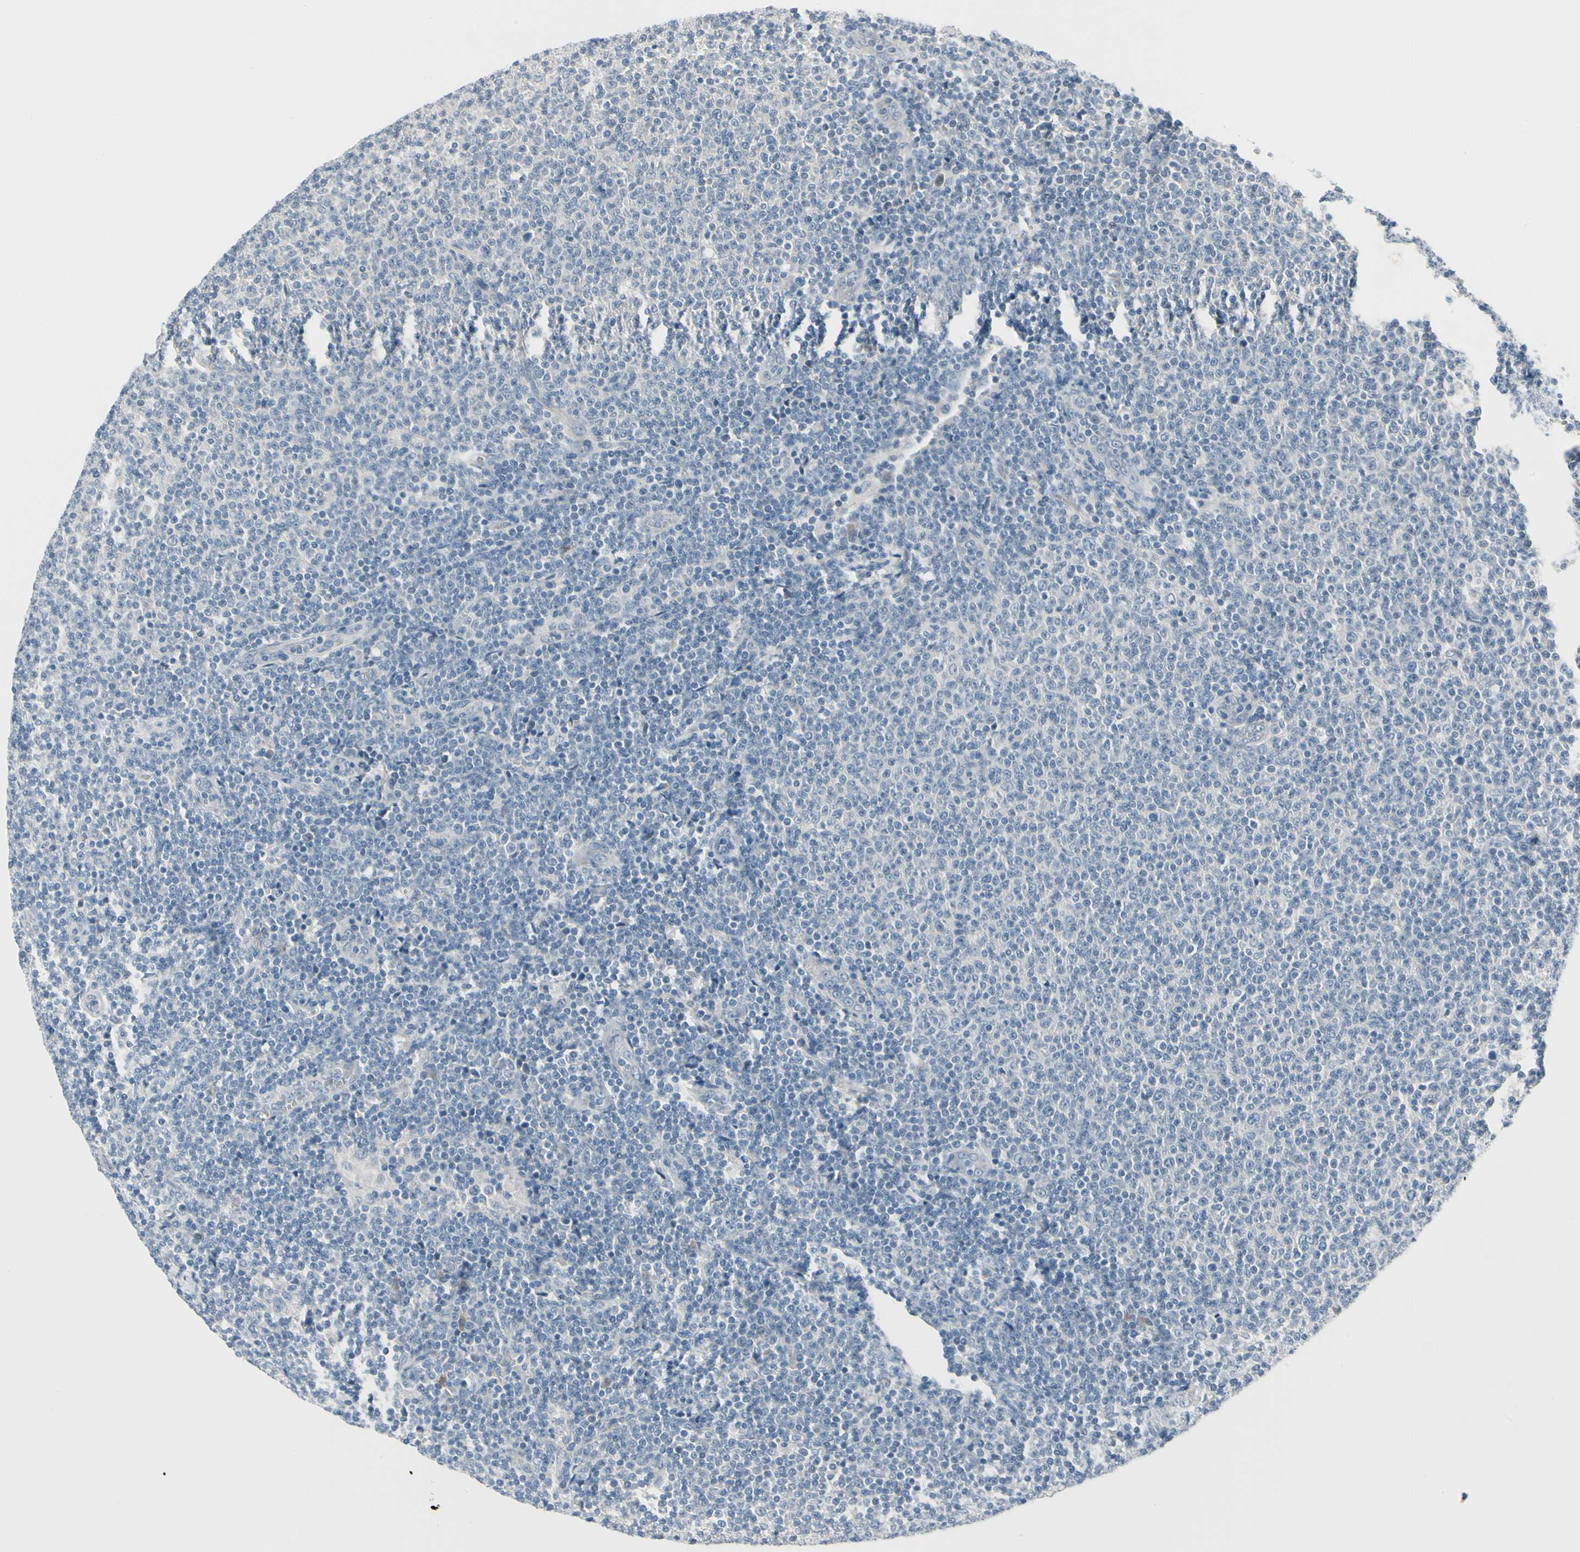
{"staining": {"intensity": "negative", "quantity": "none", "location": "none"}, "tissue": "lymphoma", "cell_type": "Tumor cells", "image_type": "cancer", "snomed": [{"axis": "morphology", "description": "Malignant lymphoma, non-Hodgkin's type, Low grade"}, {"axis": "topography", "description": "Lymph node"}], "caption": "Photomicrograph shows no protein expression in tumor cells of lymphoma tissue. The staining is performed using DAB (3,3'-diaminobenzidine) brown chromogen with nuclei counter-stained in using hematoxylin.", "gene": "PGR", "patient": {"sex": "male", "age": 66}}